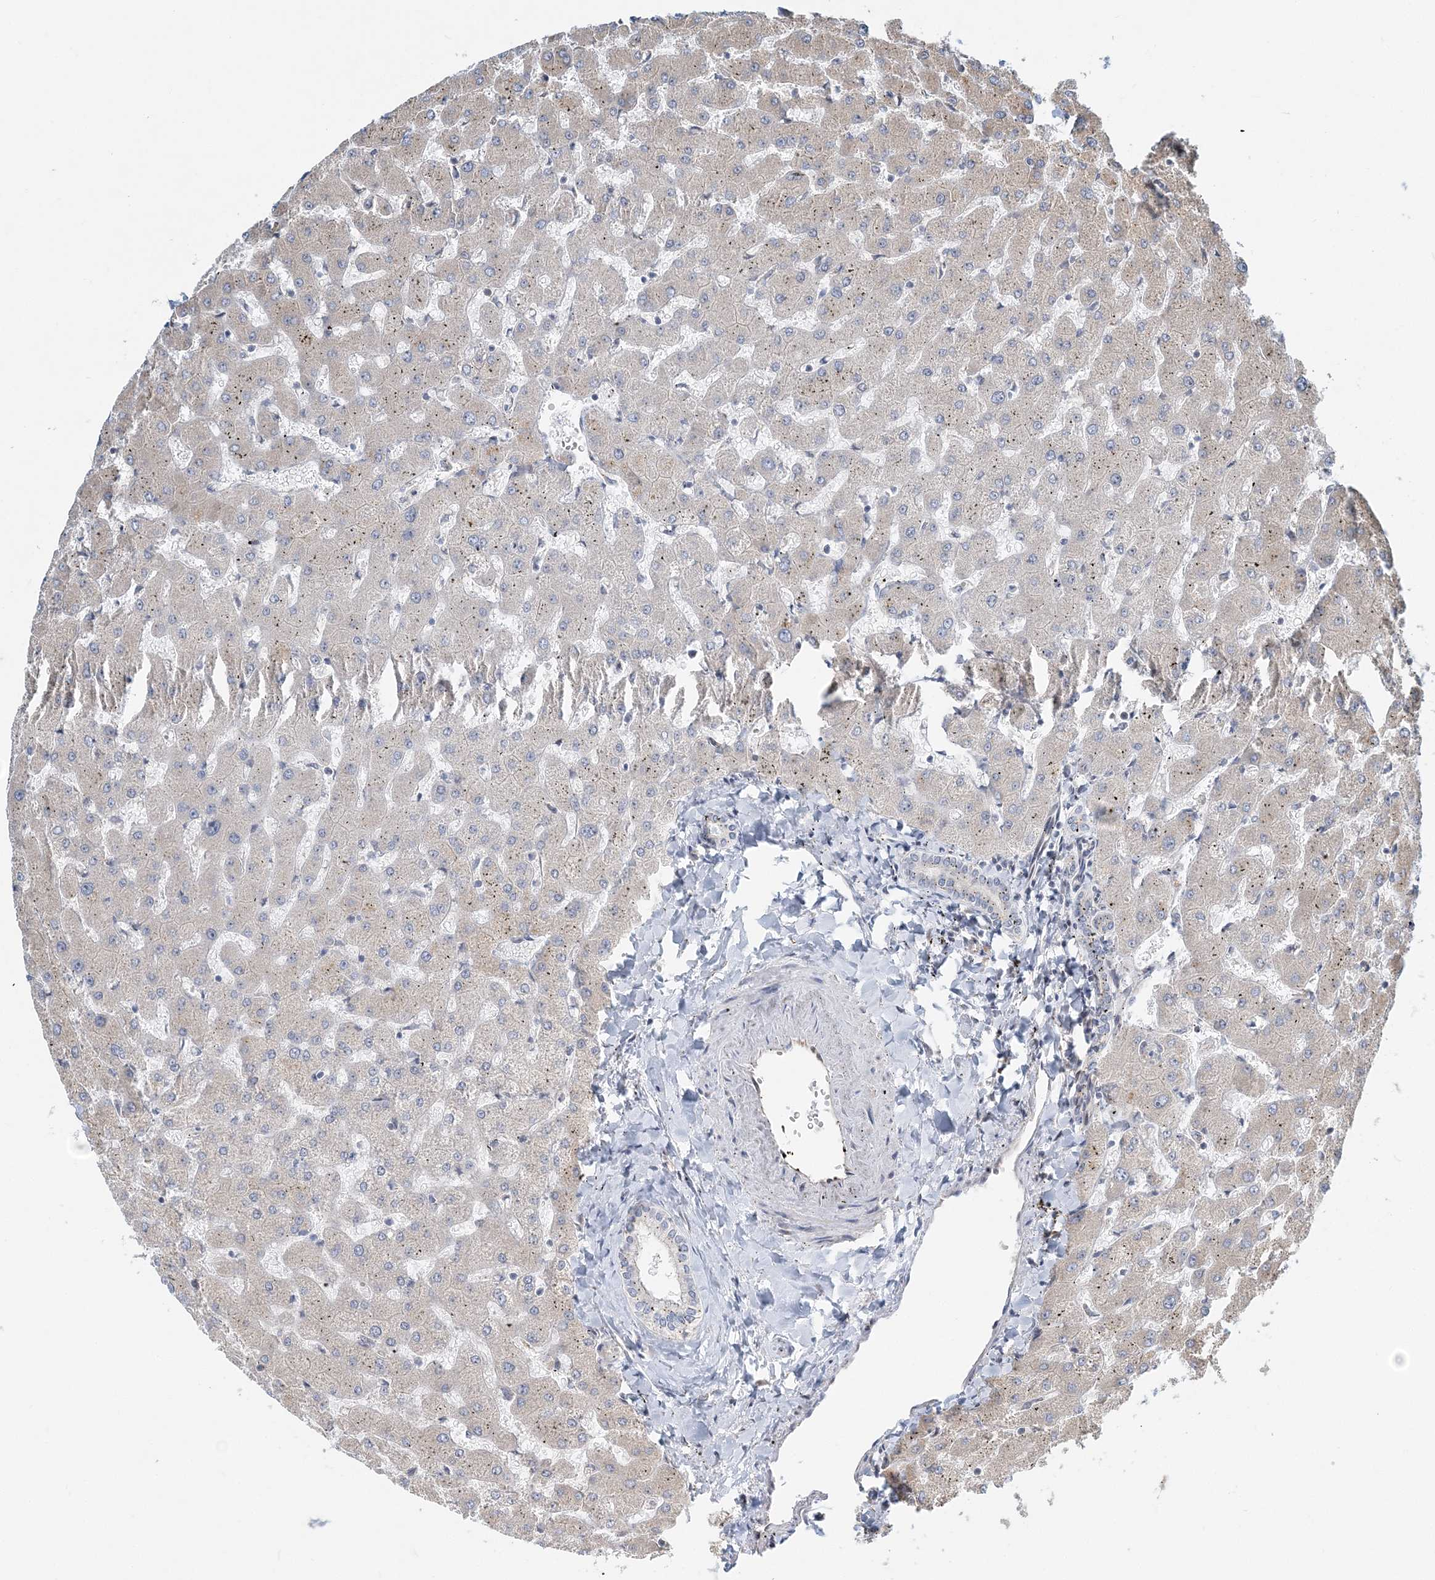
{"staining": {"intensity": "negative", "quantity": "none", "location": "none"}, "tissue": "liver", "cell_type": "Cholangiocytes", "image_type": "normal", "snomed": [{"axis": "morphology", "description": "Normal tissue, NOS"}, {"axis": "topography", "description": "Liver"}], "caption": "This is an IHC micrograph of unremarkable liver. There is no expression in cholangiocytes.", "gene": "CXXC5", "patient": {"sex": "female", "age": 63}}